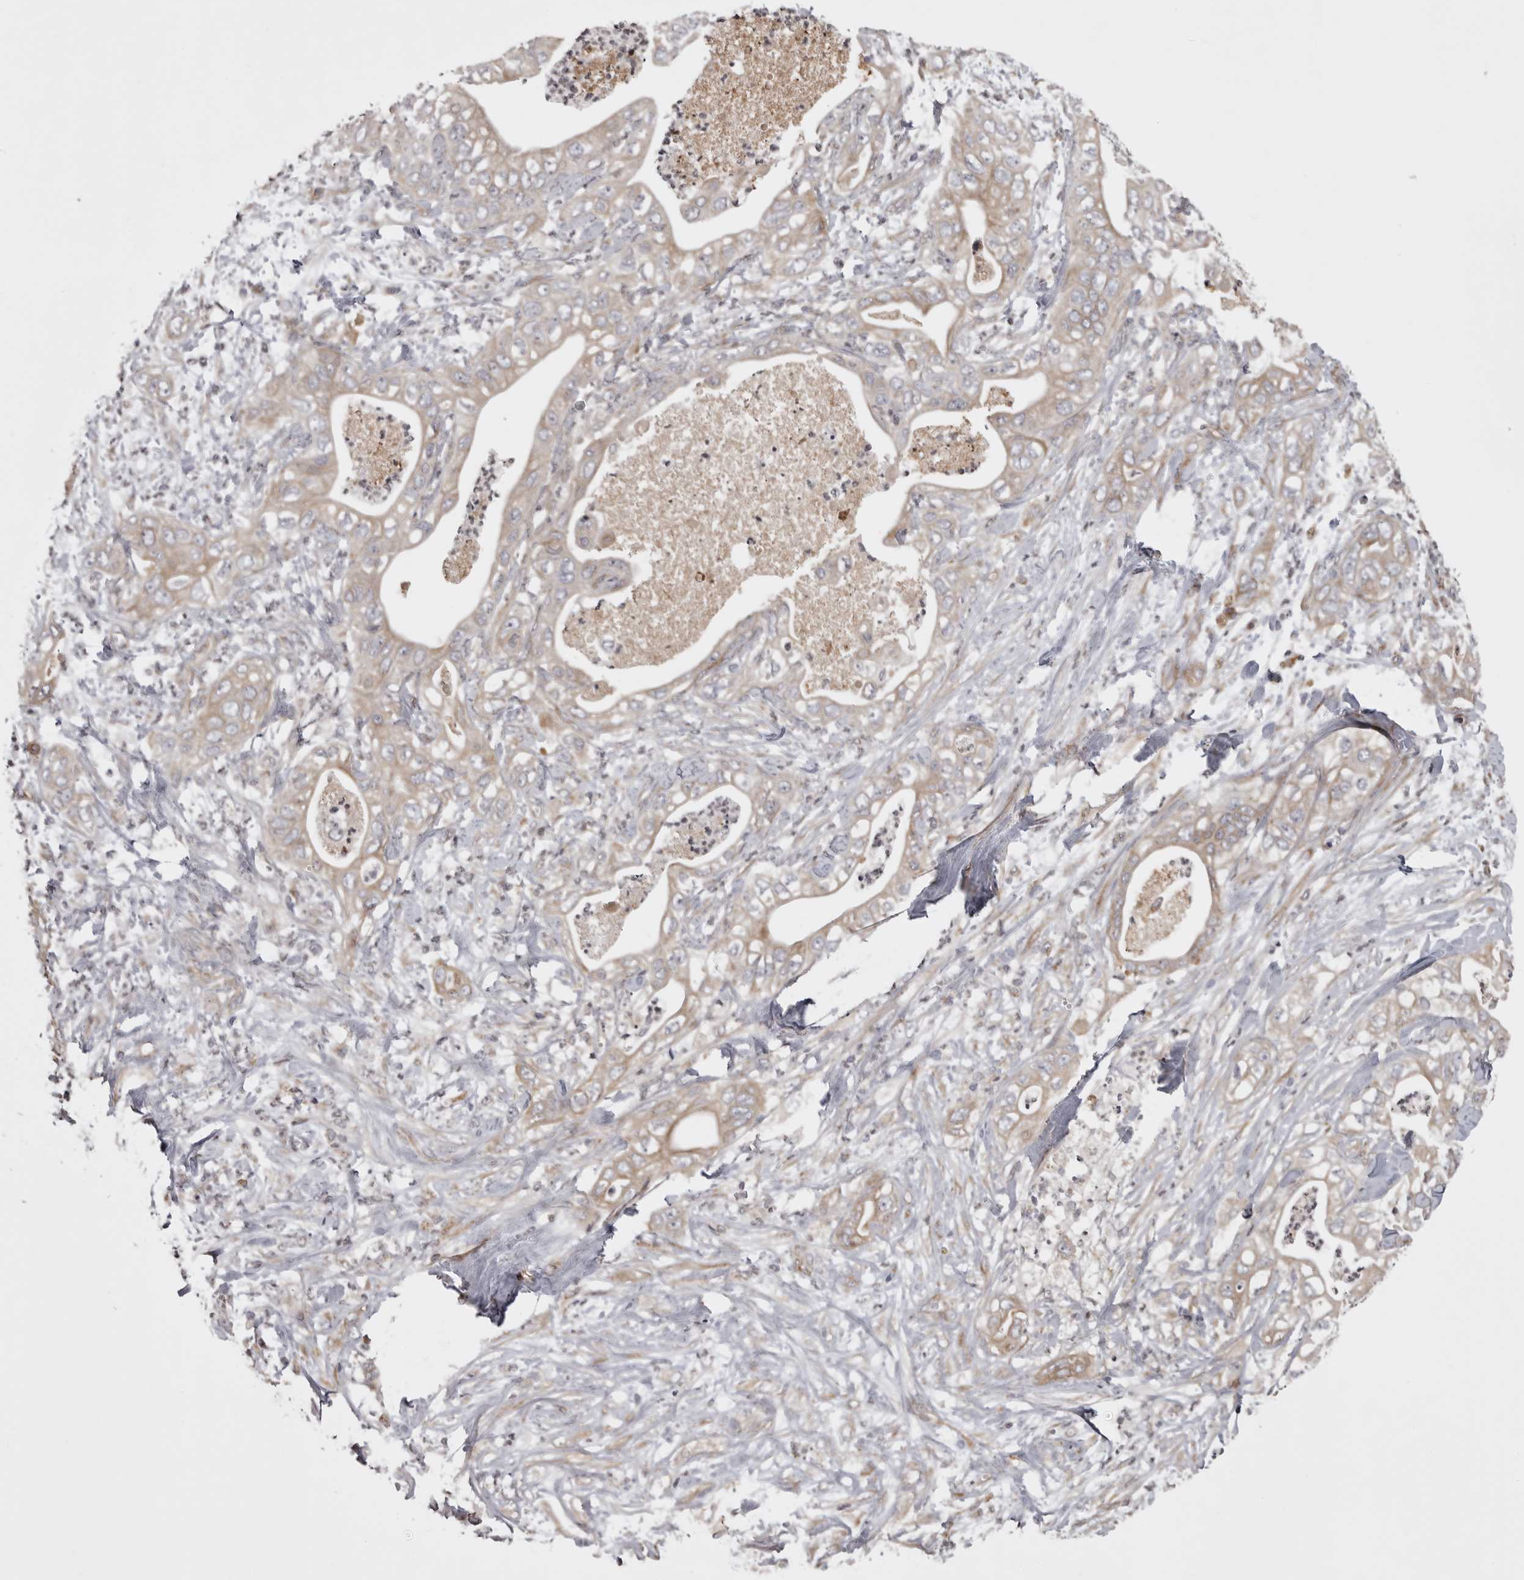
{"staining": {"intensity": "weak", "quantity": ">75%", "location": "cytoplasmic/membranous"}, "tissue": "pancreatic cancer", "cell_type": "Tumor cells", "image_type": "cancer", "snomed": [{"axis": "morphology", "description": "Adenocarcinoma, NOS"}, {"axis": "topography", "description": "Pancreas"}], "caption": "Immunohistochemistry (IHC) of human pancreatic adenocarcinoma displays low levels of weak cytoplasmic/membranous positivity in approximately >75% of tumor cells.", "gene": "ZNRF1", "patient": {"sex": "female", "age": 78}}